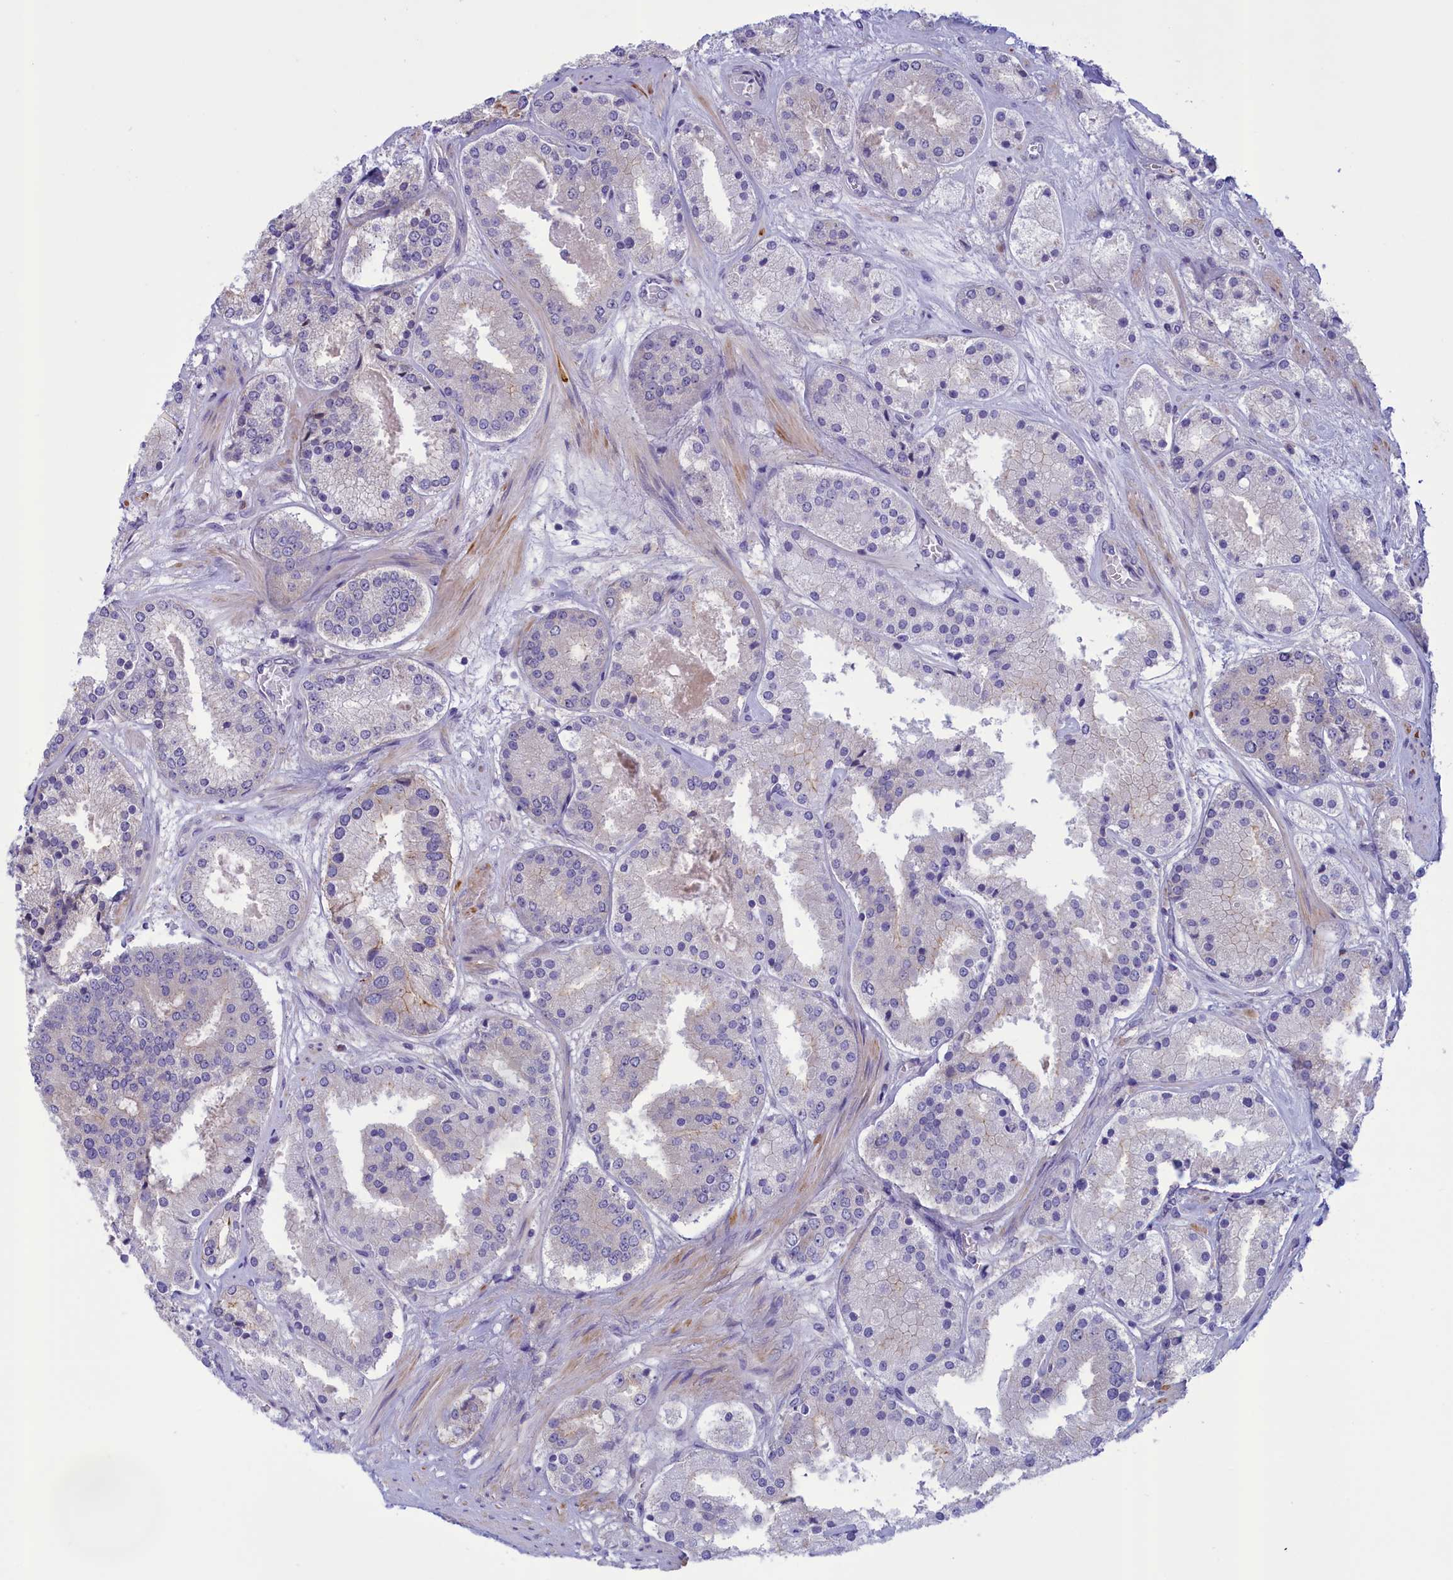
{"staining": {"intensity": "negative", "quantity": "none", "location": "none"}, "tissue": "prostate cancer", "cell_type": "Tumor cells", "image_type": "cancer", "snomed": [{"axis": "morphology", "description": "Adenocarcinoma, High grade"}, {"axis": "topography", "description": "Prostate"}], "caption": "Micrograph shows no protein expression in tumor cells of prostate cancer (adenocarcinoma (high-grade)) tissue.", "gene": "CORO2A", "patient": {"sex": "male", "age": 63}}